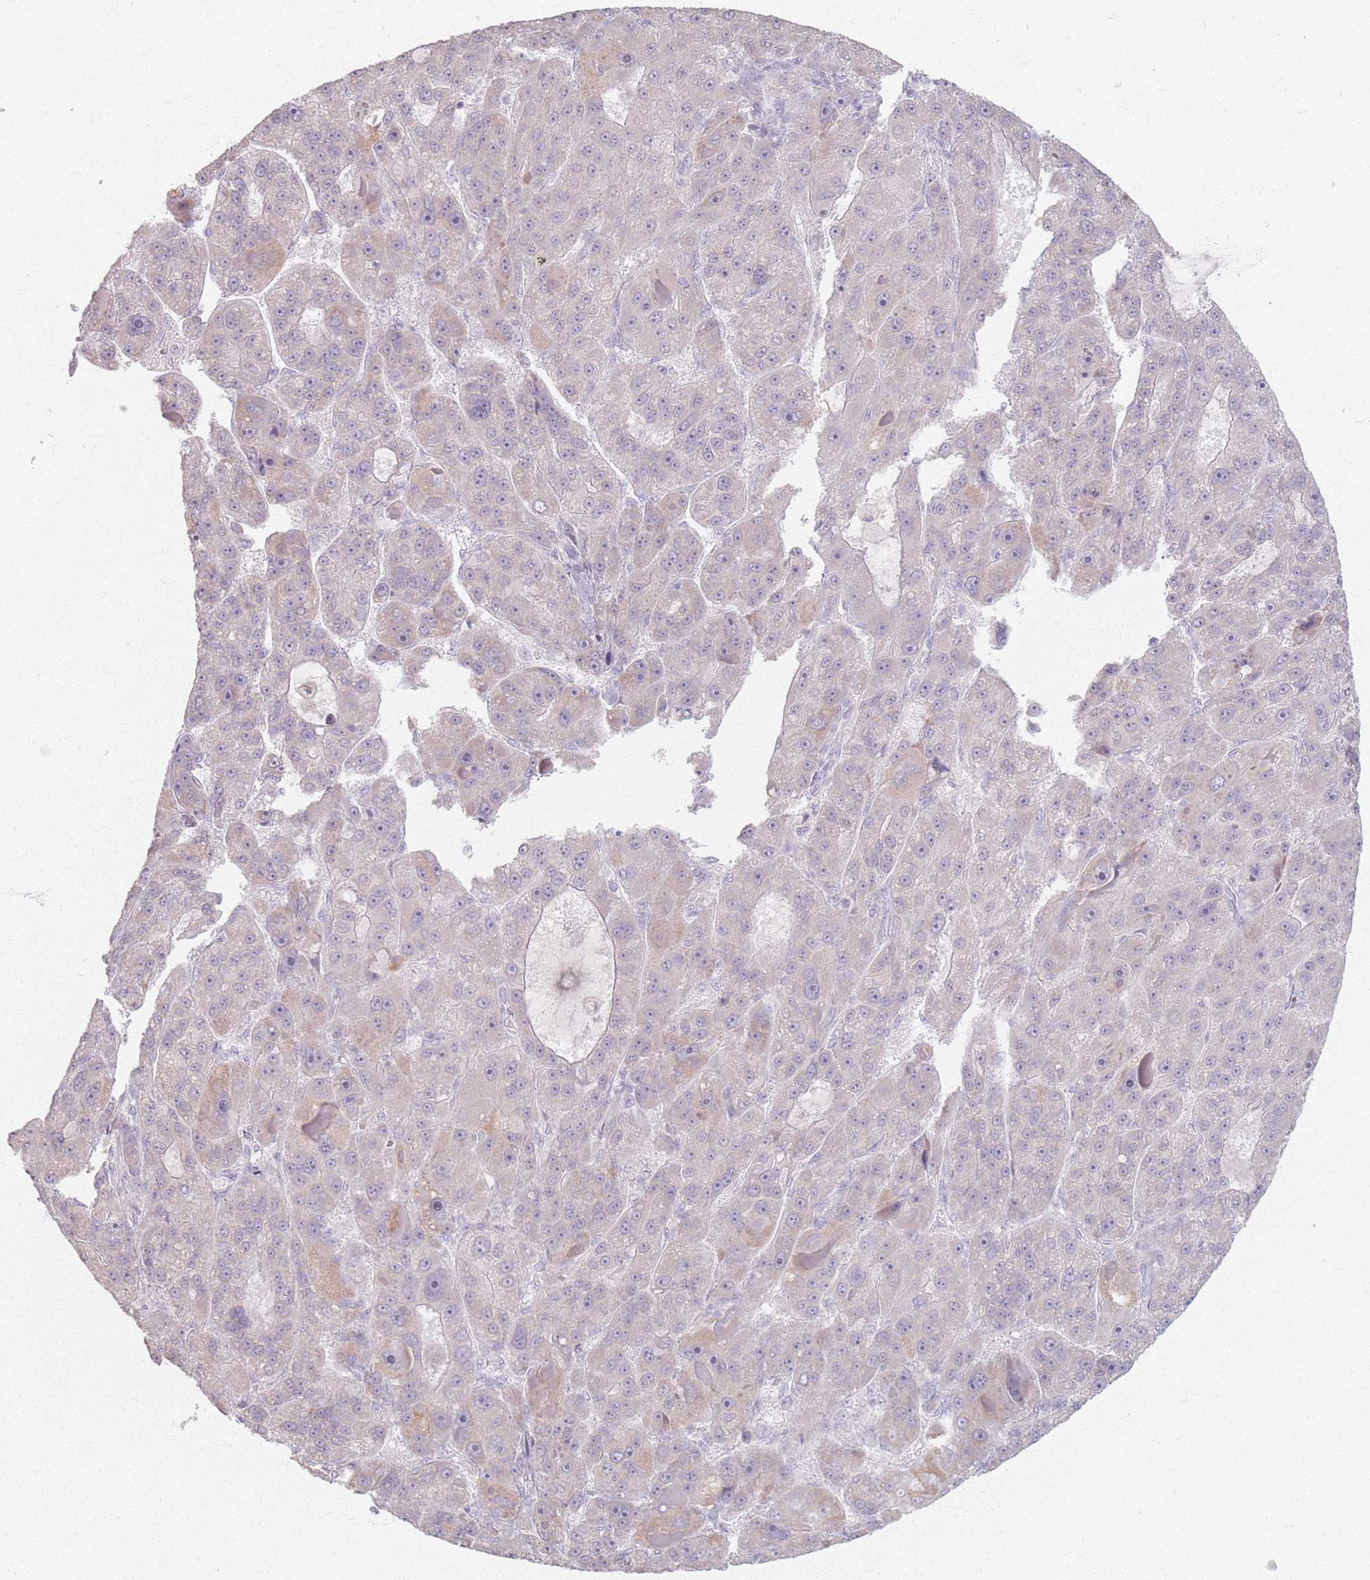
{"staining": {"intensity": "weak", "quantity": "<25%", "location": "cytoplasmic/membranous"}, "tissue": "liver cancer", "cell_type": "Tumor cells", "image_type": "cancer", "snomed": [{"axis": "morphology", "description": "Carcinoma, Hepatocellular, NOS"}, {"axis": "topography", "description": "Liver"}], "caption": "Photomicrograph shows no protein positivity in tumor cells of hepatocellular carcinoma (liver) tissue.", "gene": "PKD2L2", "patient": {"sex": "male", "age": 76}}